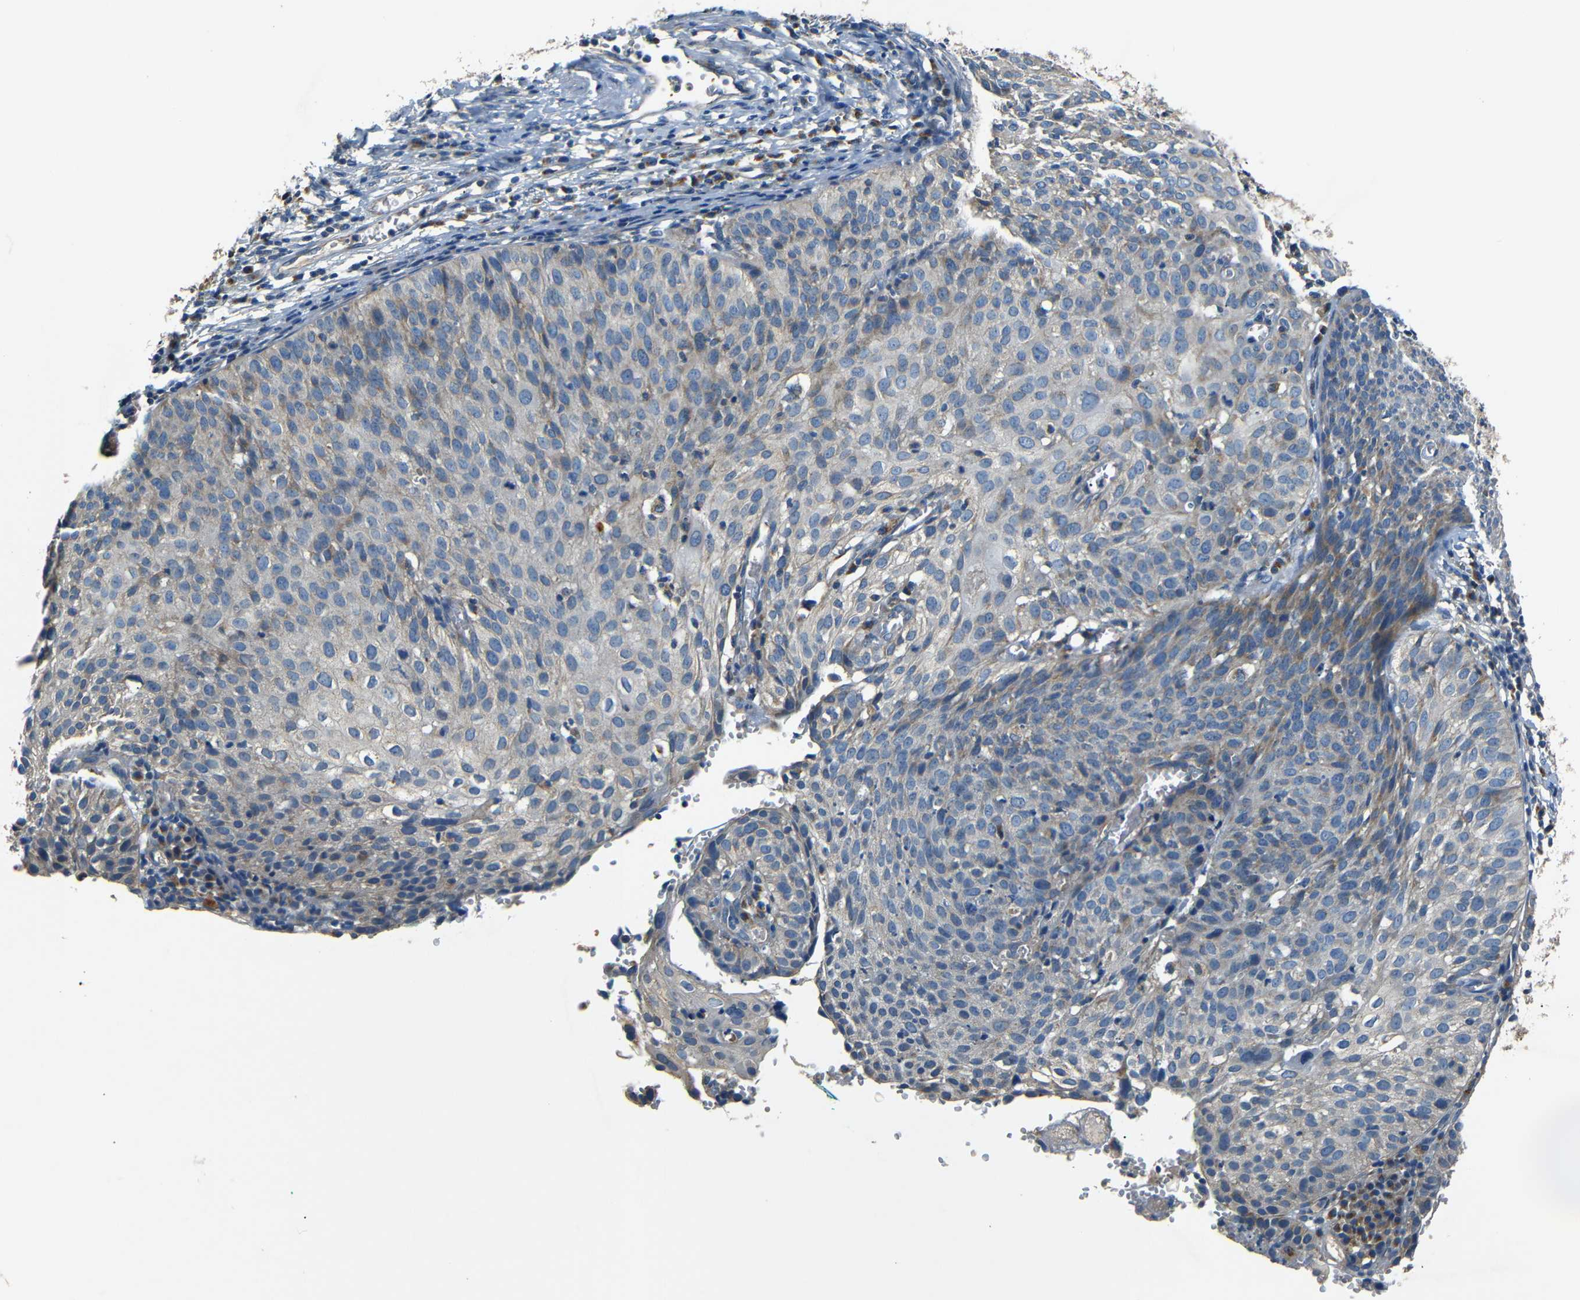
{"staining": {"intensity": "moderate", "quantity": "25%-75%", "location": "cytoplasmic/membranous"}, "tissue": "cervical cancer", "cell_type": "Tumor cells", "image_type": "cancer", "snomed": [{"axis": "morphology", "description": "Squamous cell carcinoma, NOS"}, {"axis": "topography", "description": "Cervix"}], "caption": "Human cervical cancer stained with a brown dye reveals moderate cytoplasmic/membranous positive positivity in approximately 25%-75% of tumor cells.", "gene": "NETO2", "patient": {"sex": "female", "age": 38}}